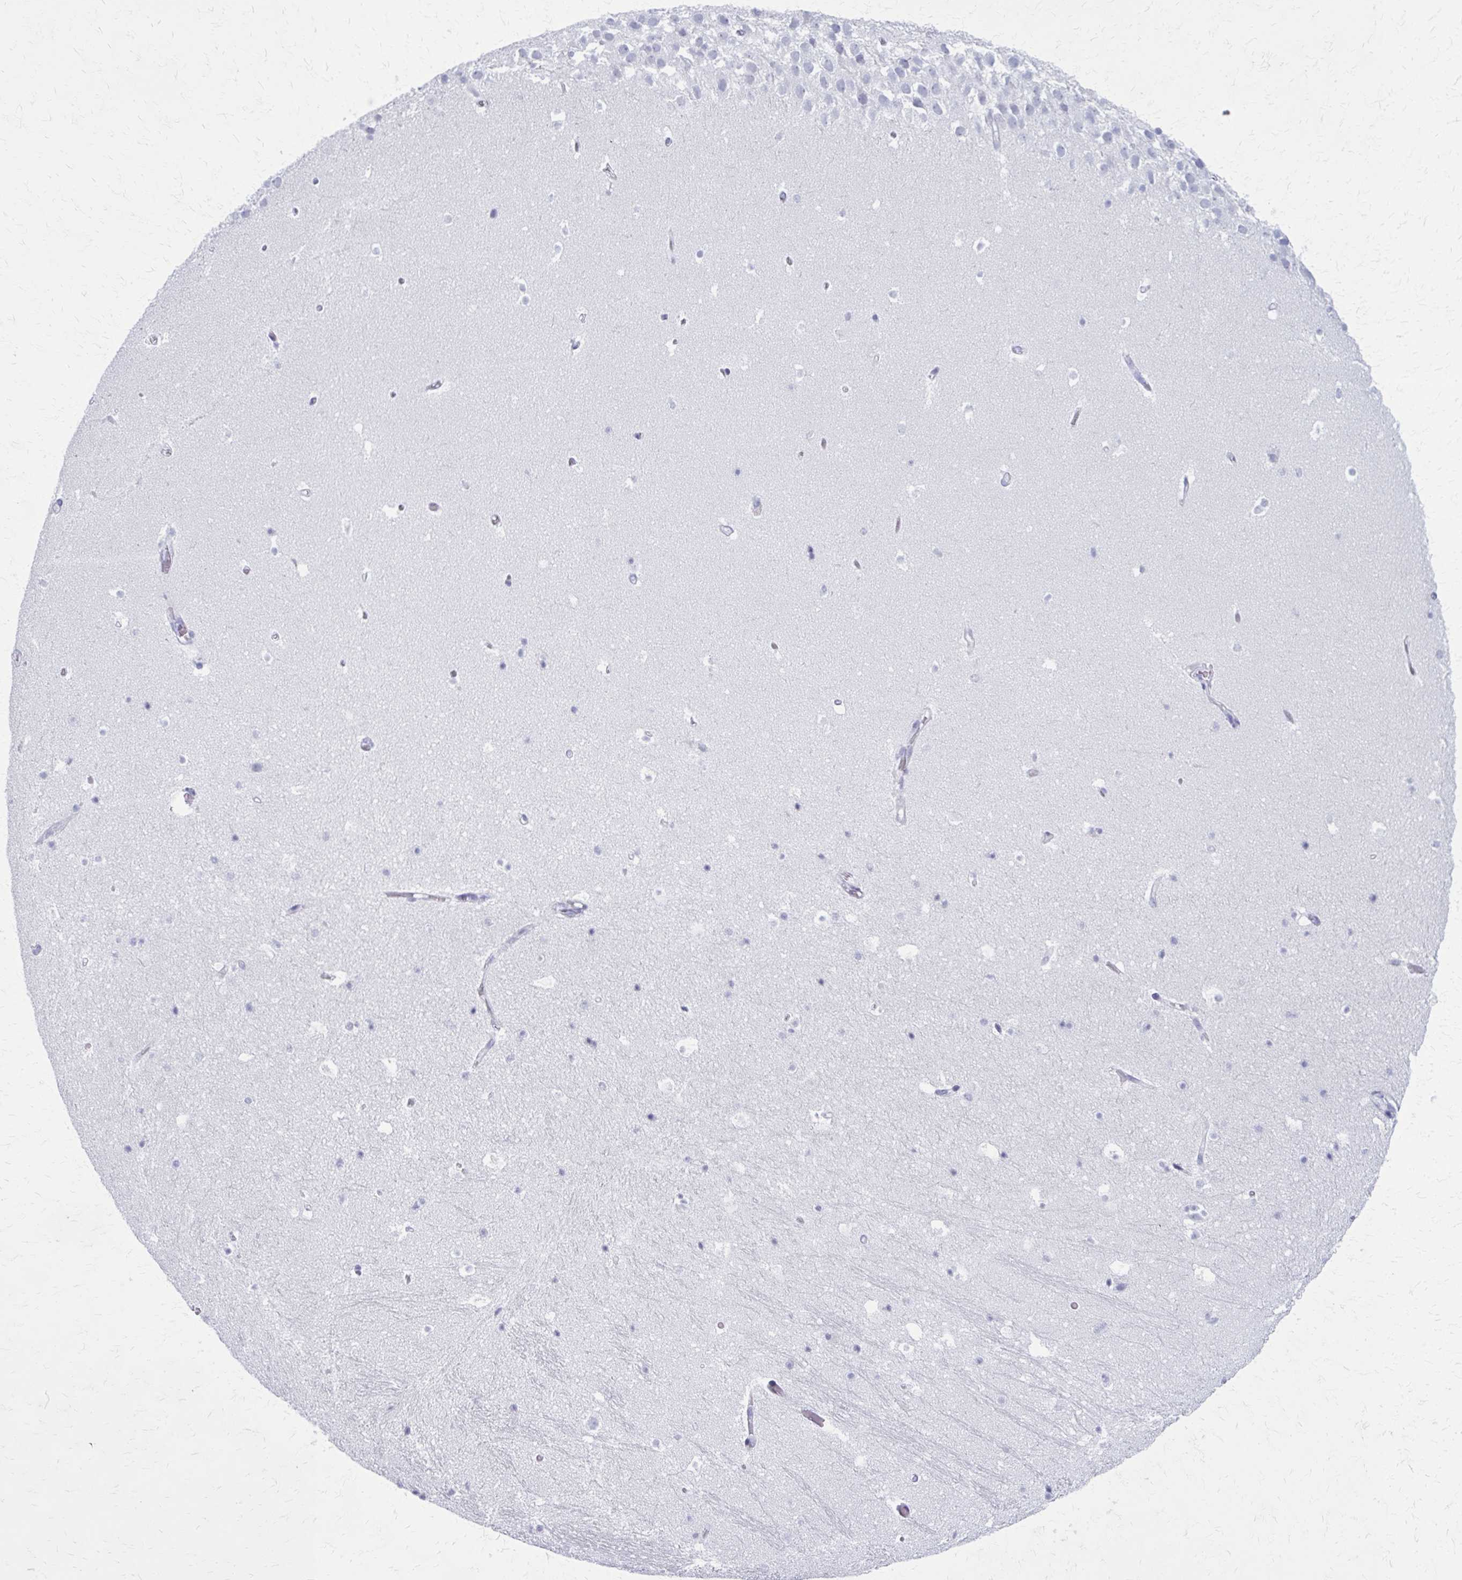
{"staining": {"intensity": "negative", "quantity": "none", "location": "none"}, "tissue": "hippocampus", "cell_type": "Glial cells", "image_type": "normal", "snomed": [{"axis": "morphology", "description": "Normal tissue, NOS"}, {"axis": "topography", "description": "Hippocampus"}], "caption": "DAB immunohistochemical staining of benign hippocampus exhibits no significant expression in glial cells.", "gene": "CASQ2", "patient": {"sex": "male", "age": 26}}